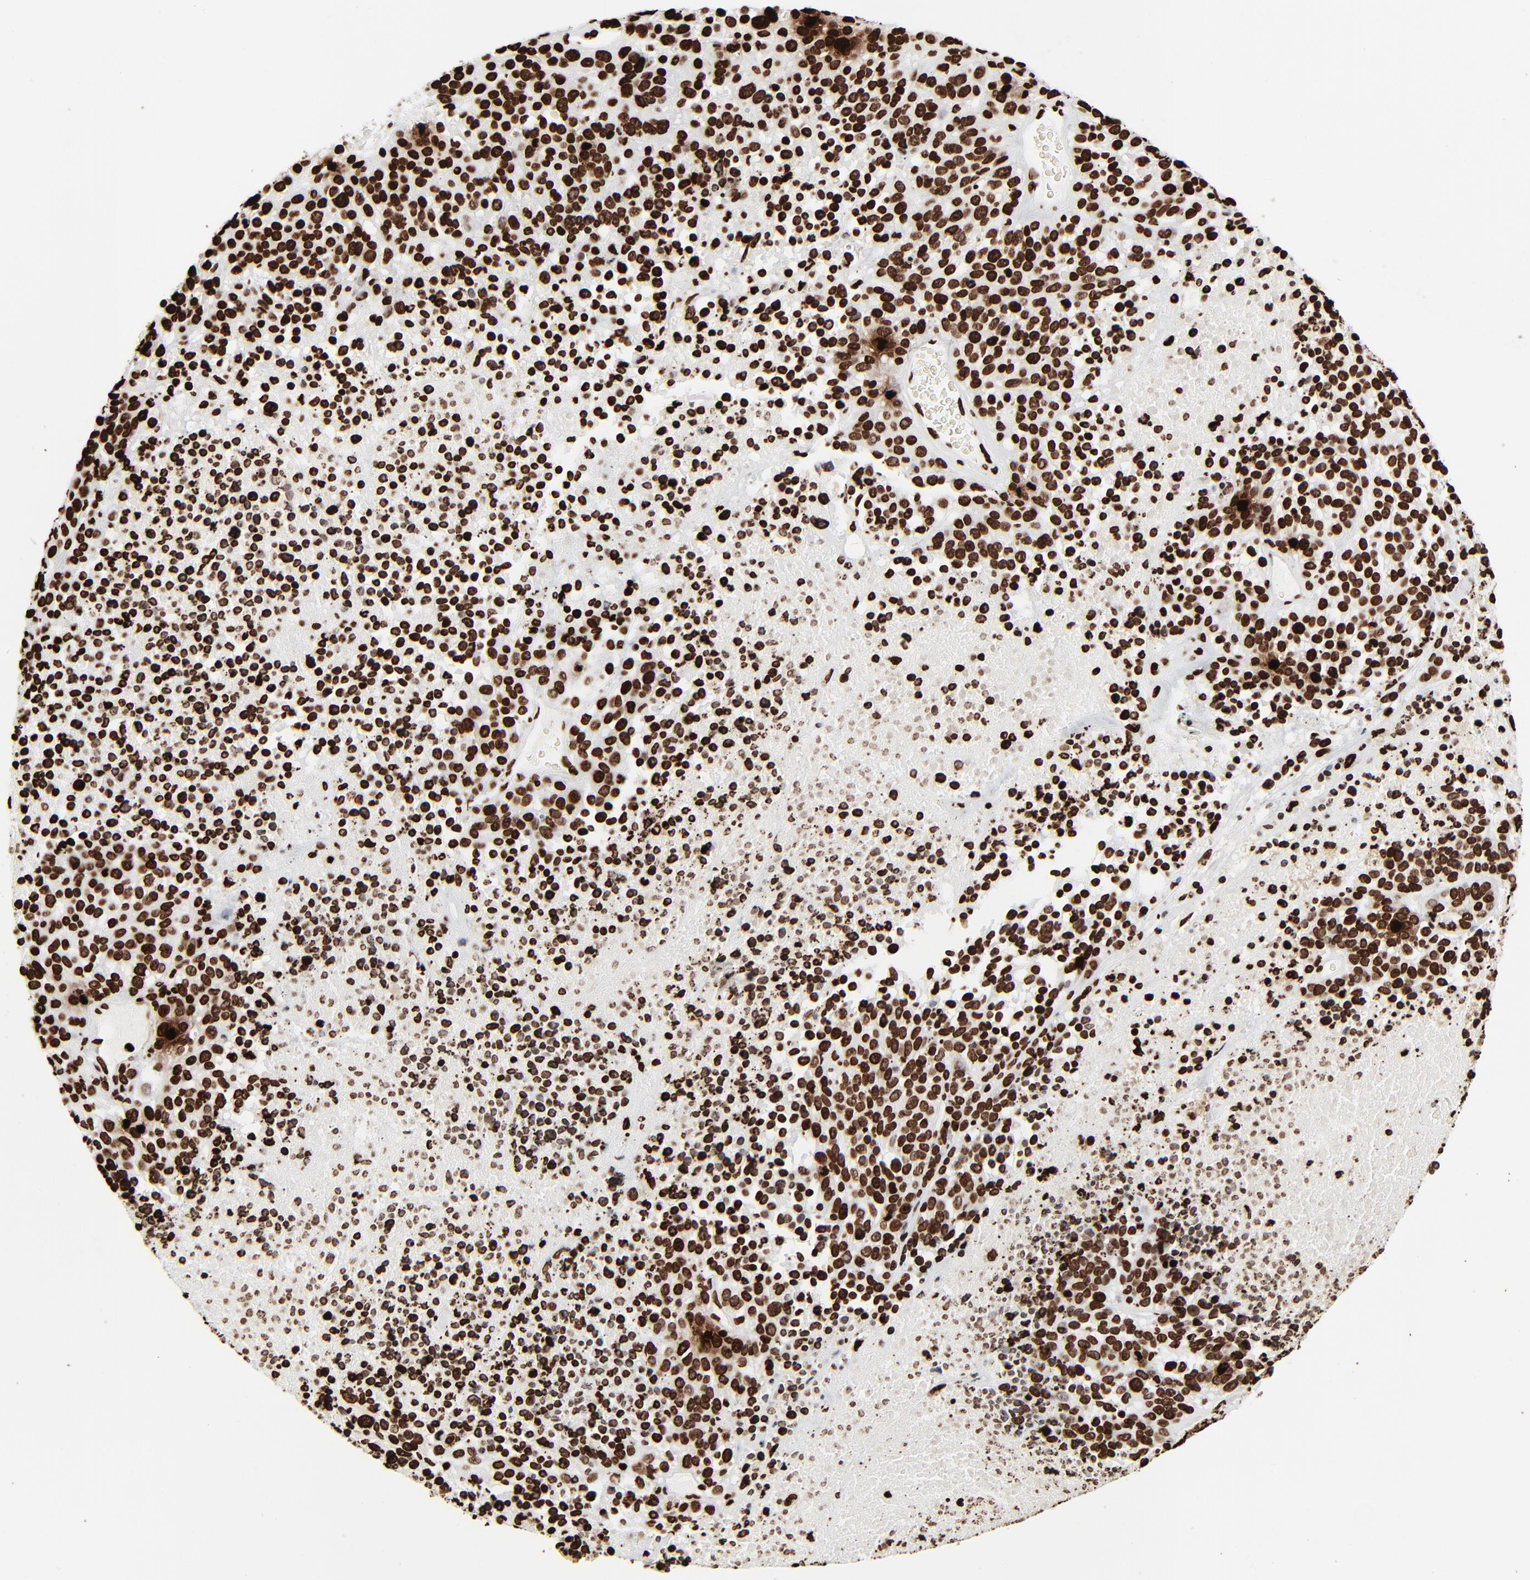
{"staining": {"intensity": "strong", "quantity": ">75%", "location": "nuclear"}, "tissue": "melanoma", "cell_type": "Tumor cells", "image_type": "cancer", "snomed": [{"axis": "morphology", "description": "Malignant melanoma, Metastatic site"}, {"axis": "topography", "description": "Cerebral cortex"}], "caption": "Melanoma tissue displays strong nuclear expression in approximately >75% of tumor cells, visualized by immunohistochemistry.", "gene": "H3-4", "patient": {"sex": "female", "age": 52}}